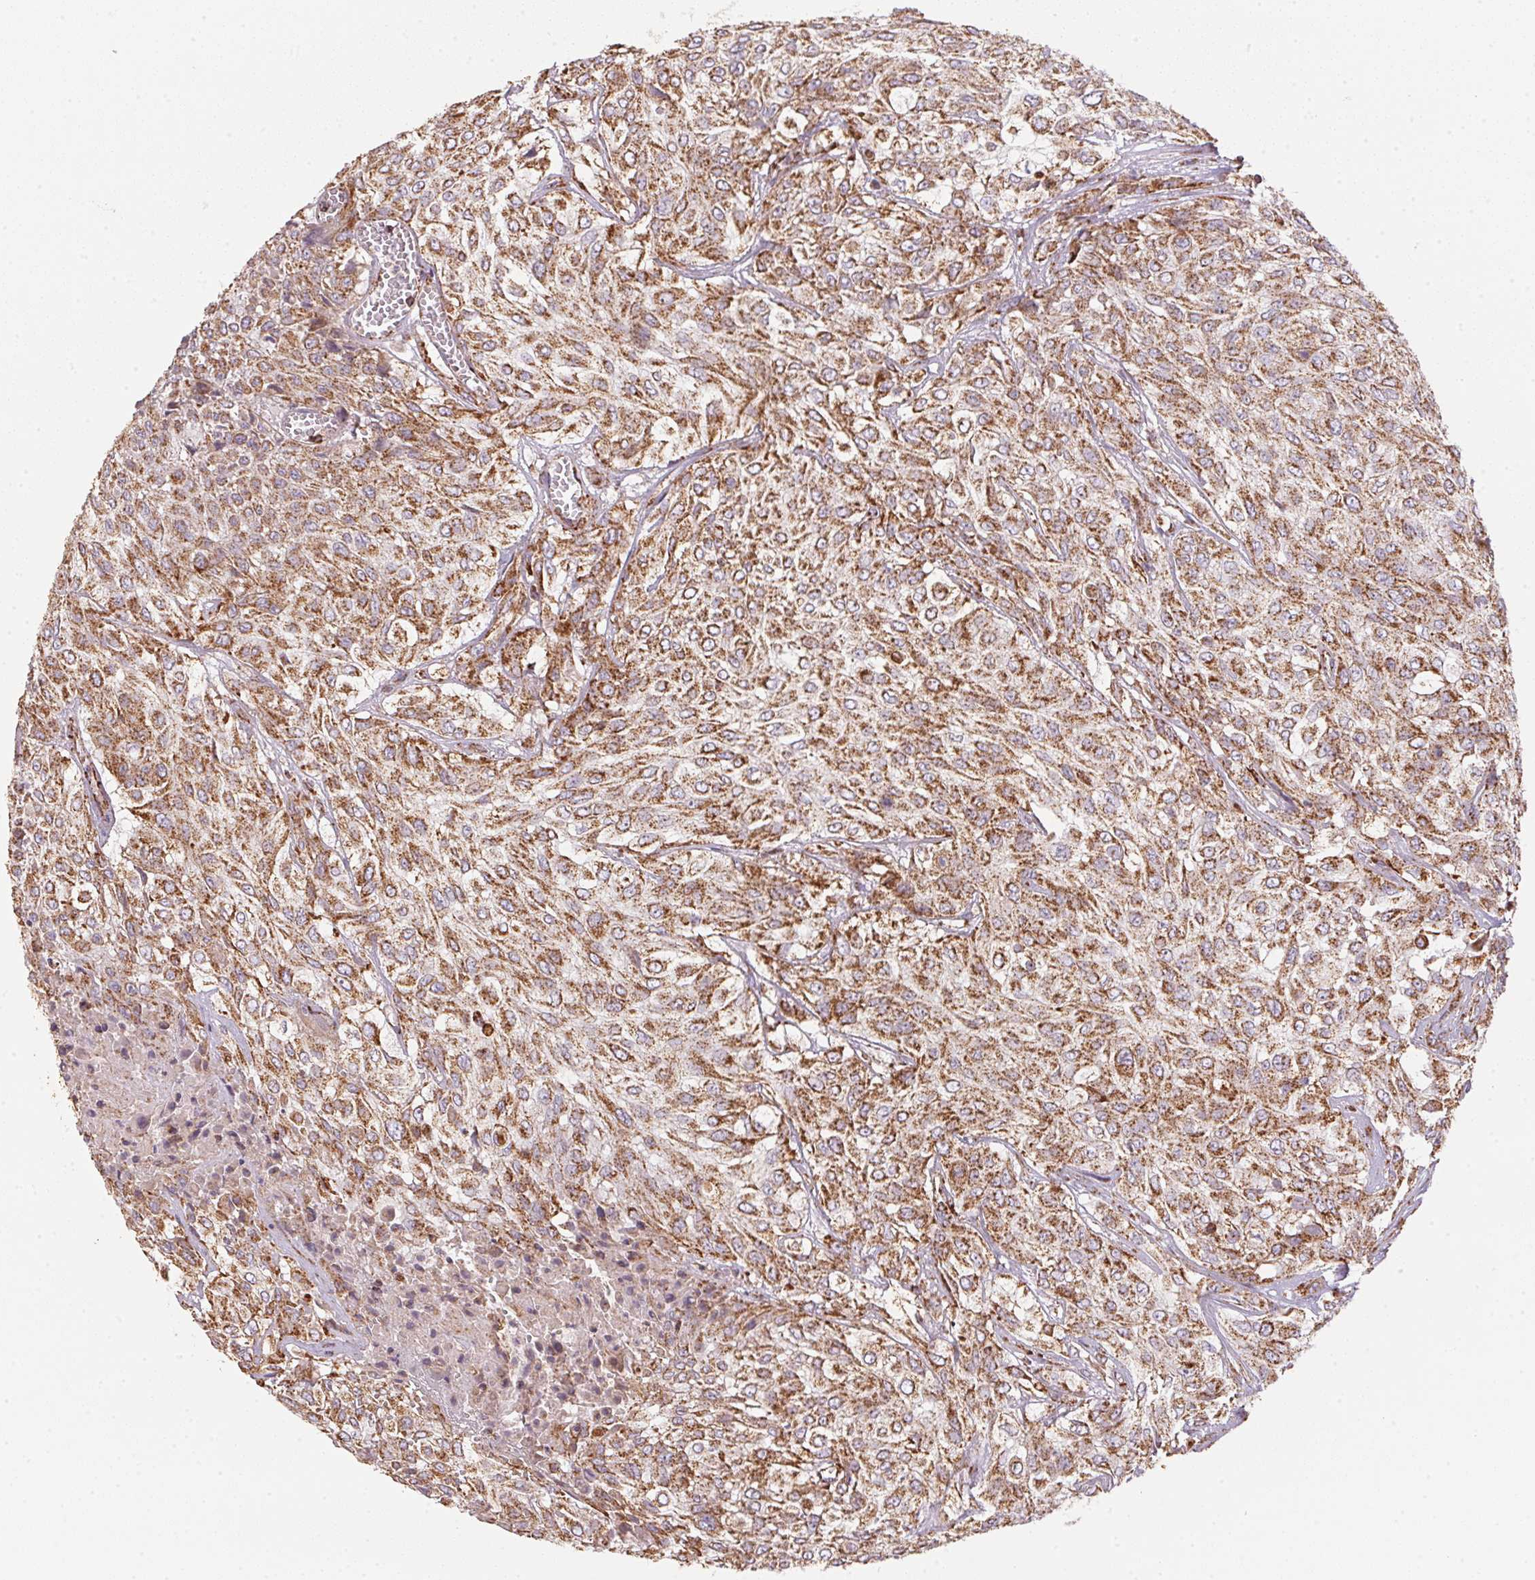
{"staining": {"intensity": "moderate", "quantity": ">75%", "location": "cytoplasmic/membranous"}, "tissue": "urothelial cancer", "cell_type": "Tumor cells", "image_type": "cancer", "snomed": [{"axis": "morphology", "description": "Urothelial carcinoma, High grade"}, {"axis": "topography", "description": "Urinary bladder"}], "caption": "Urothelial cancer tissue reveals moderate cytoplasmic/membranous expression in approximately >75% of tumor cells The staining was performed using DAB to visualize the protein expression in brown, while the nuclei were stained in blue with hematoxylin (Magnification: 20x).", "gene": "NDUFS2", "patient": {"sex": "male", "age": 57}}